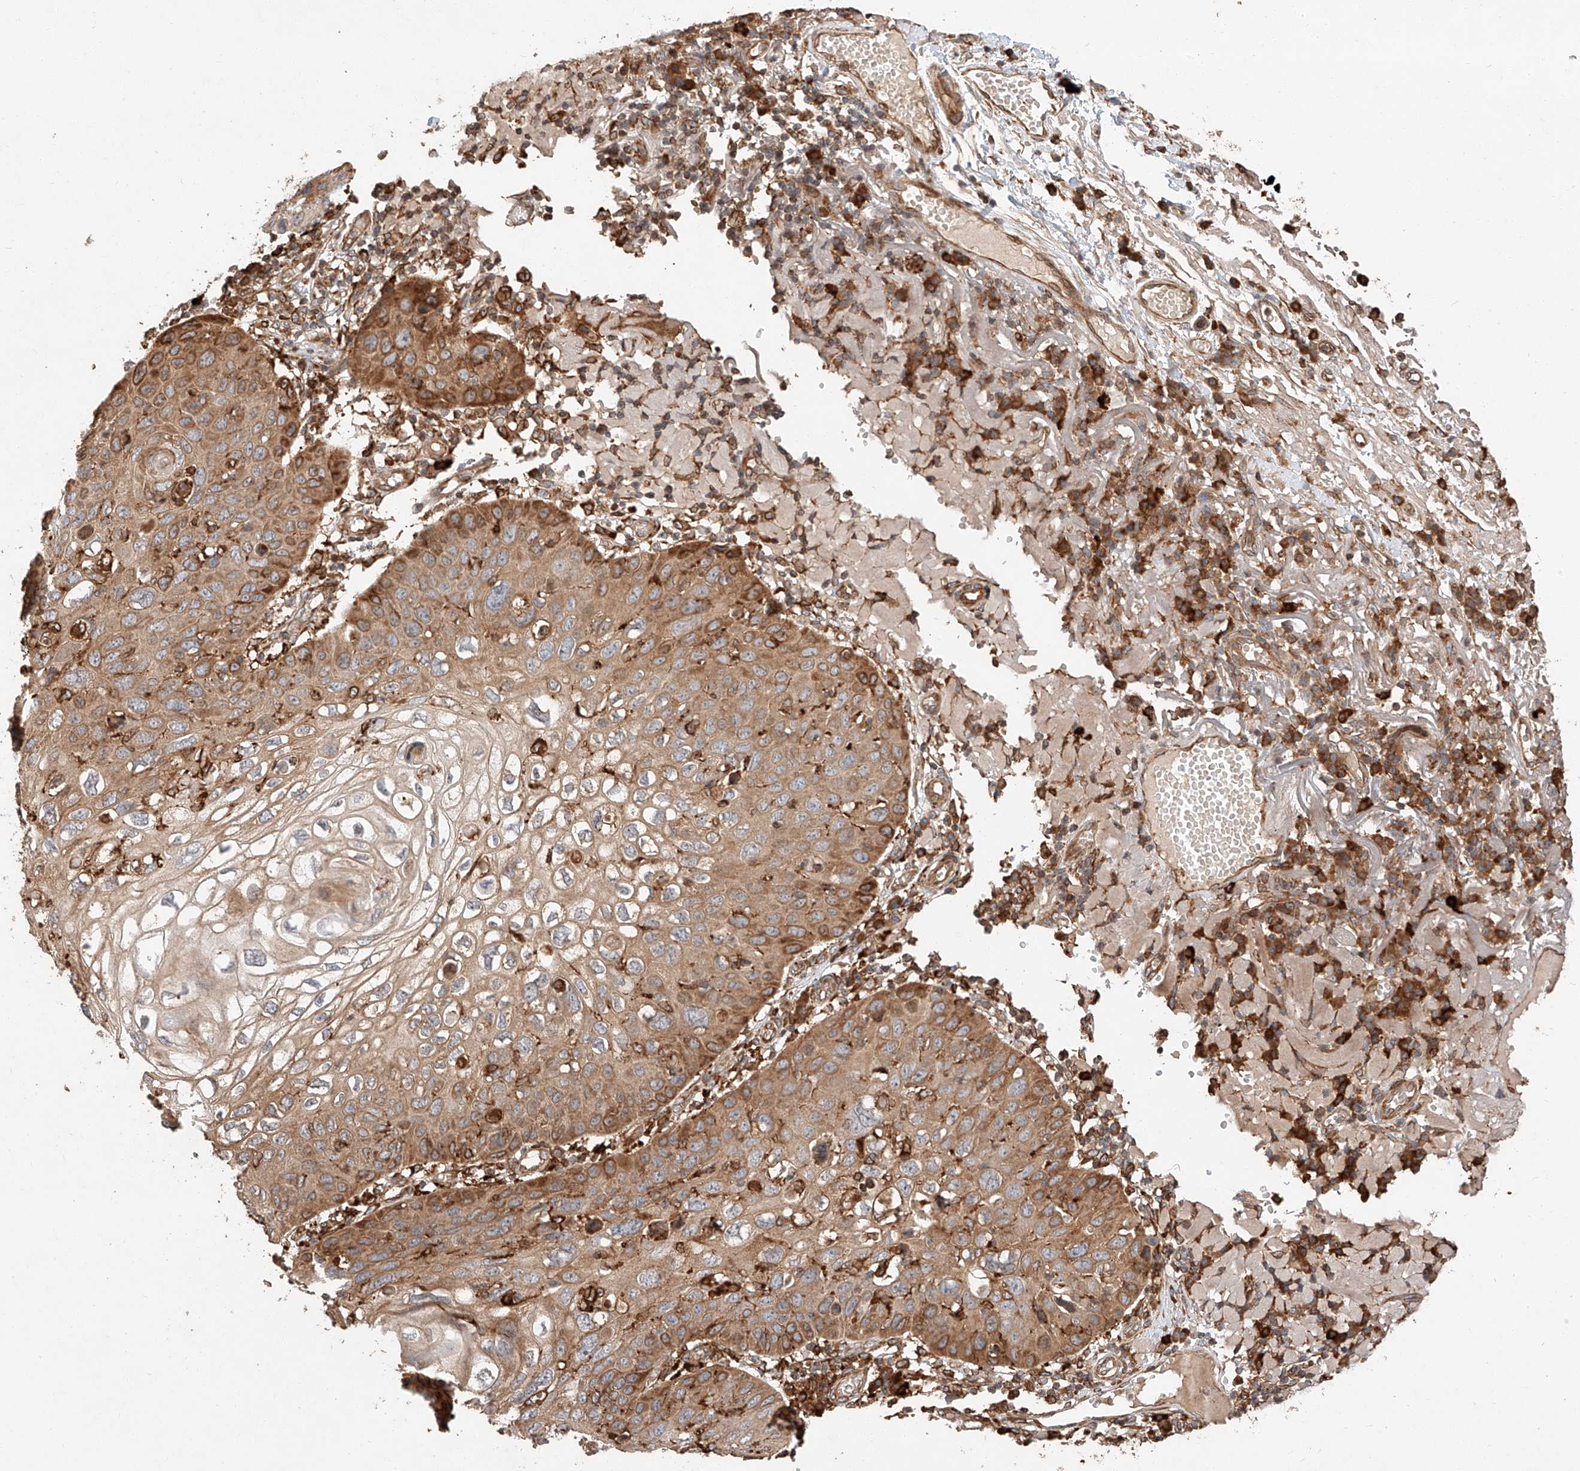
{"staining": {"intensity": "moderate", "quantity": ">75%", "location": "cytoplasmic/membranous"}, "tissue": "skin cancer", "cell_type": "Tumor cells", "image_type": "cancer", "snomed": [{"axis": "morphology", "description": "Squamous cell carcinoma, NOS"}, {"axis": "topography", "description": "Skin"}], "caption": "The histopathology image demonstrates immunohistochemical staining of skin cancer (squamous cell carcinoma). There is moderate cytoplasmic/membranous expression is identified in approximately >75% of tumor cells. (IHC, brightfield microscopy, high magnification).", "gene": "ZNF84", "patient": {"sex": "female", "age": 90}}